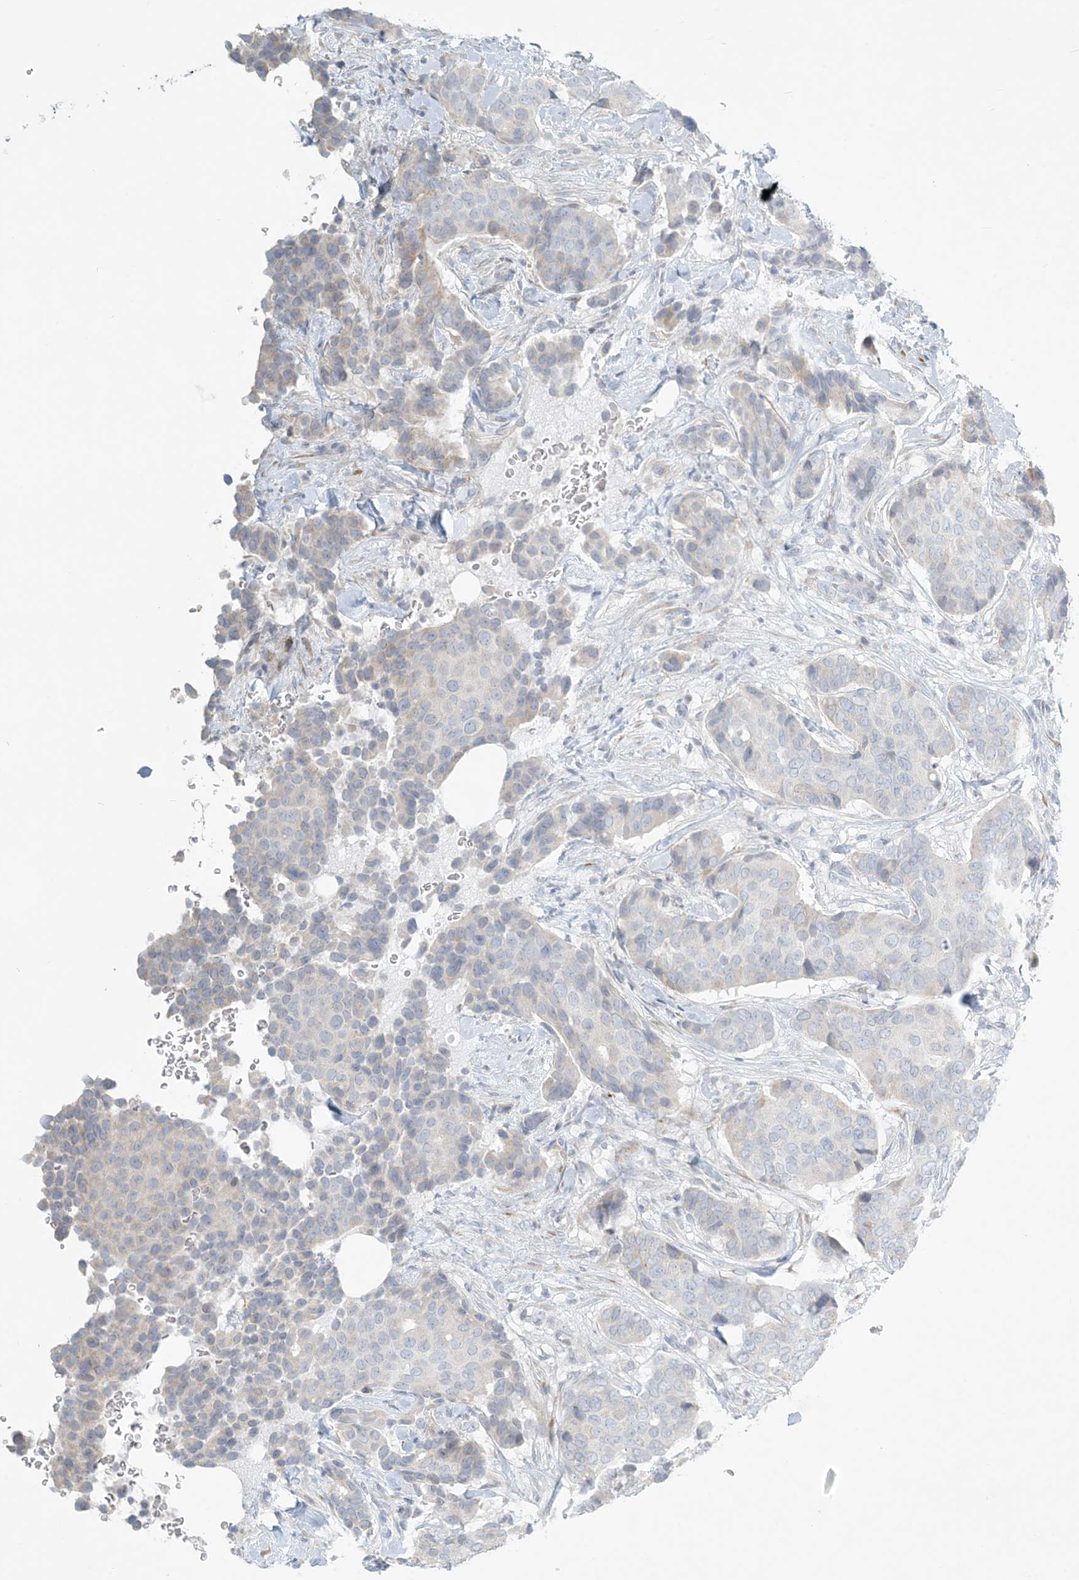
{"staining": {"intensity": "negative", "quantity": "none", "location": "none"}, "tissue": "breast cancer", "cell_type": "Tumor cells", "image_type": "cancer", "snomed": [{"axis": "morphology", "description": "Duct carcinoma"}, {"axis": "topography", "description": "Breast"}], "caption": "Breast intraductal carcinoma stained for a protein using immunohistochemistry (IHC) displays no staining tumor cells.", "gene": "ZNF385D", "patient": {"sex": "female", "age": 75}}